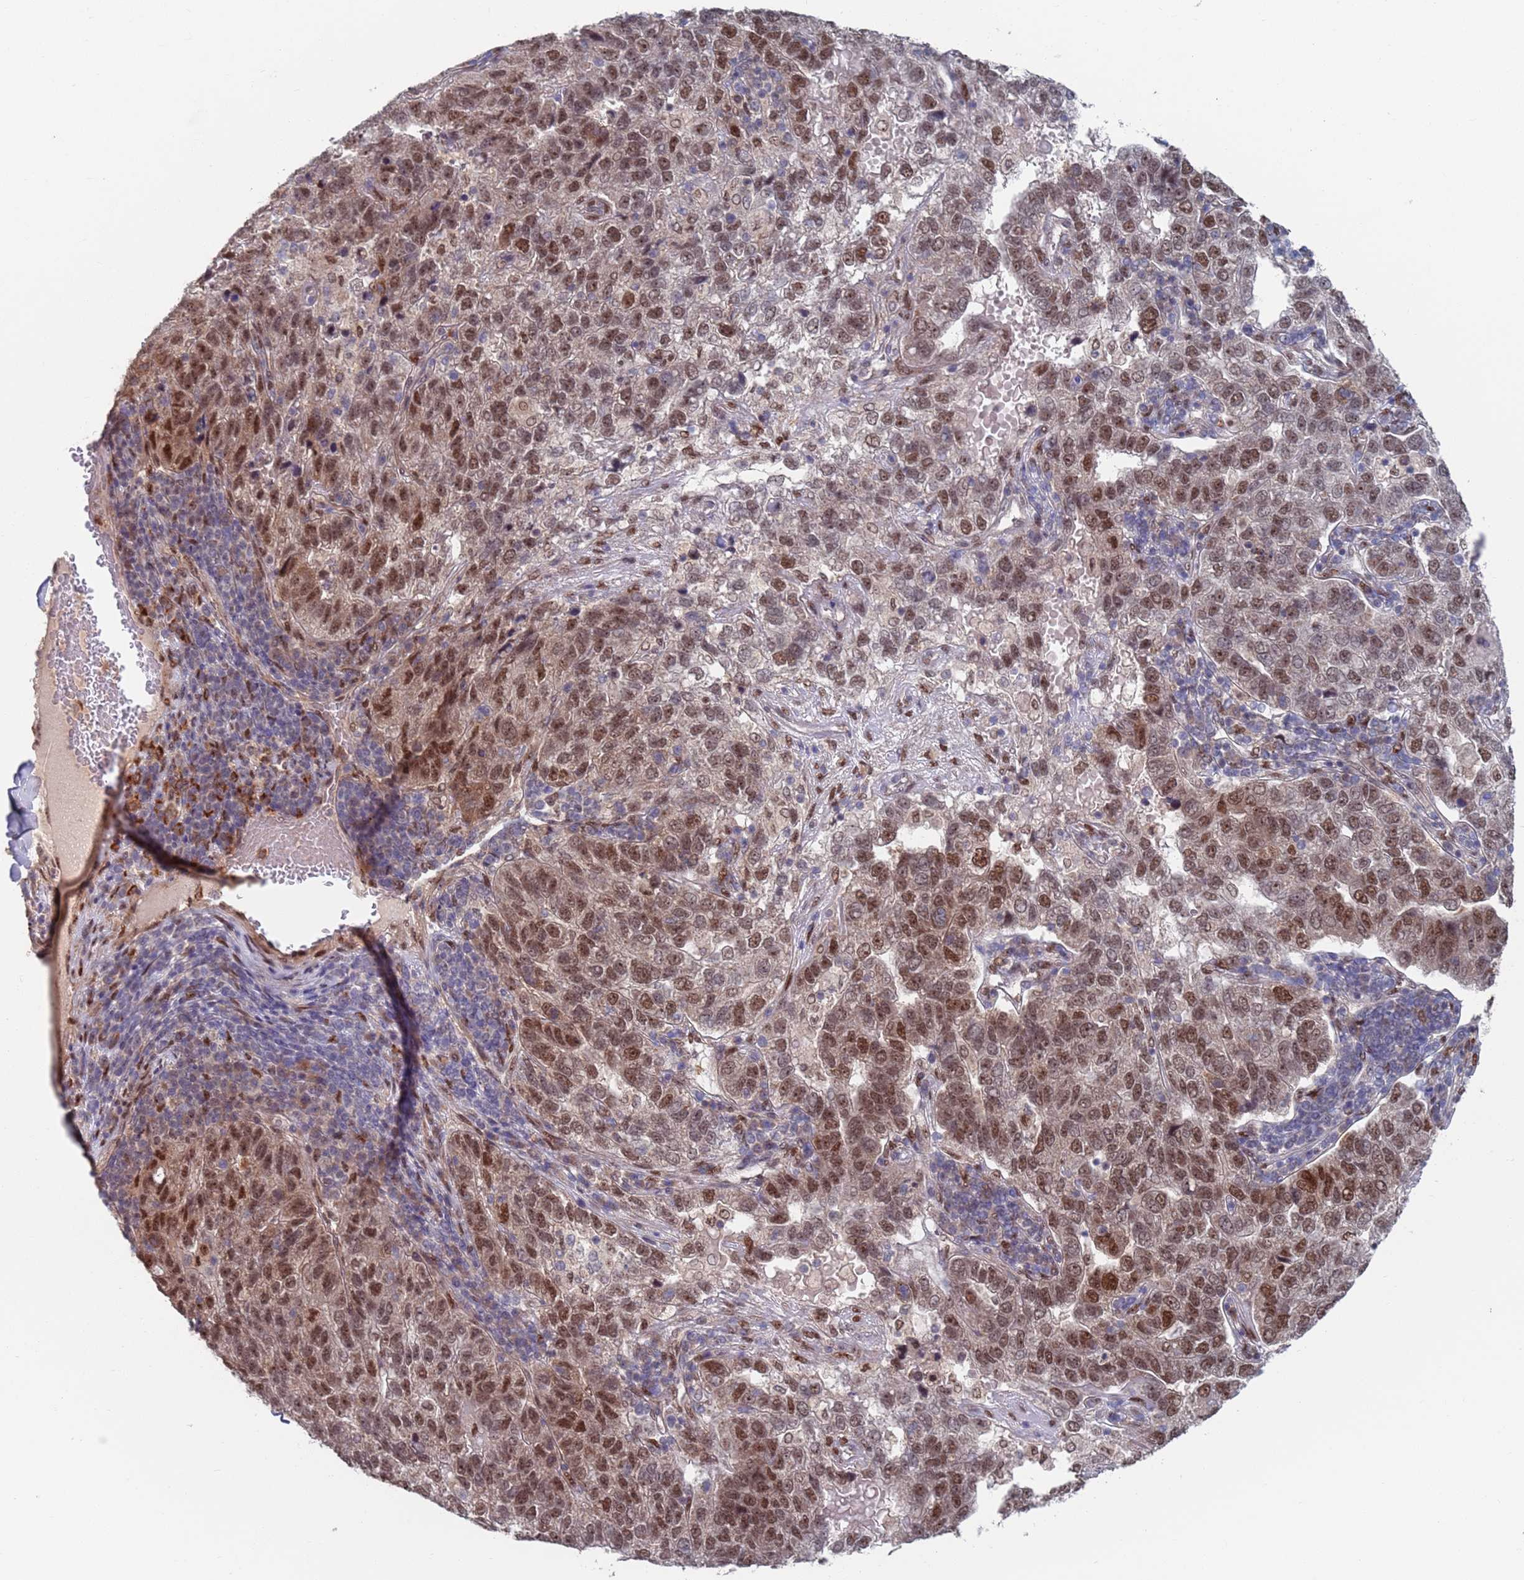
{"staining": {"intensity": "moderate", "quantity": ">75%", "location": "nuclear"}, "tissue": "pancreatic cancer", "cell_type": "Tumor cells", "image_type": "cancer", "snomed": [{"axis": "morphology", "description": "Adenocarcinoma, NOS"}, {"axis": "topography", "description": "Pancreas"}], "caption": "This is a photomicrograph of IHC staining of pancreatic adenocarcinoma, which shows moderate expression in the nuclear of tumor cells.", "gene": "RPP25", "patient": {"sex": "female", "age": 61}}